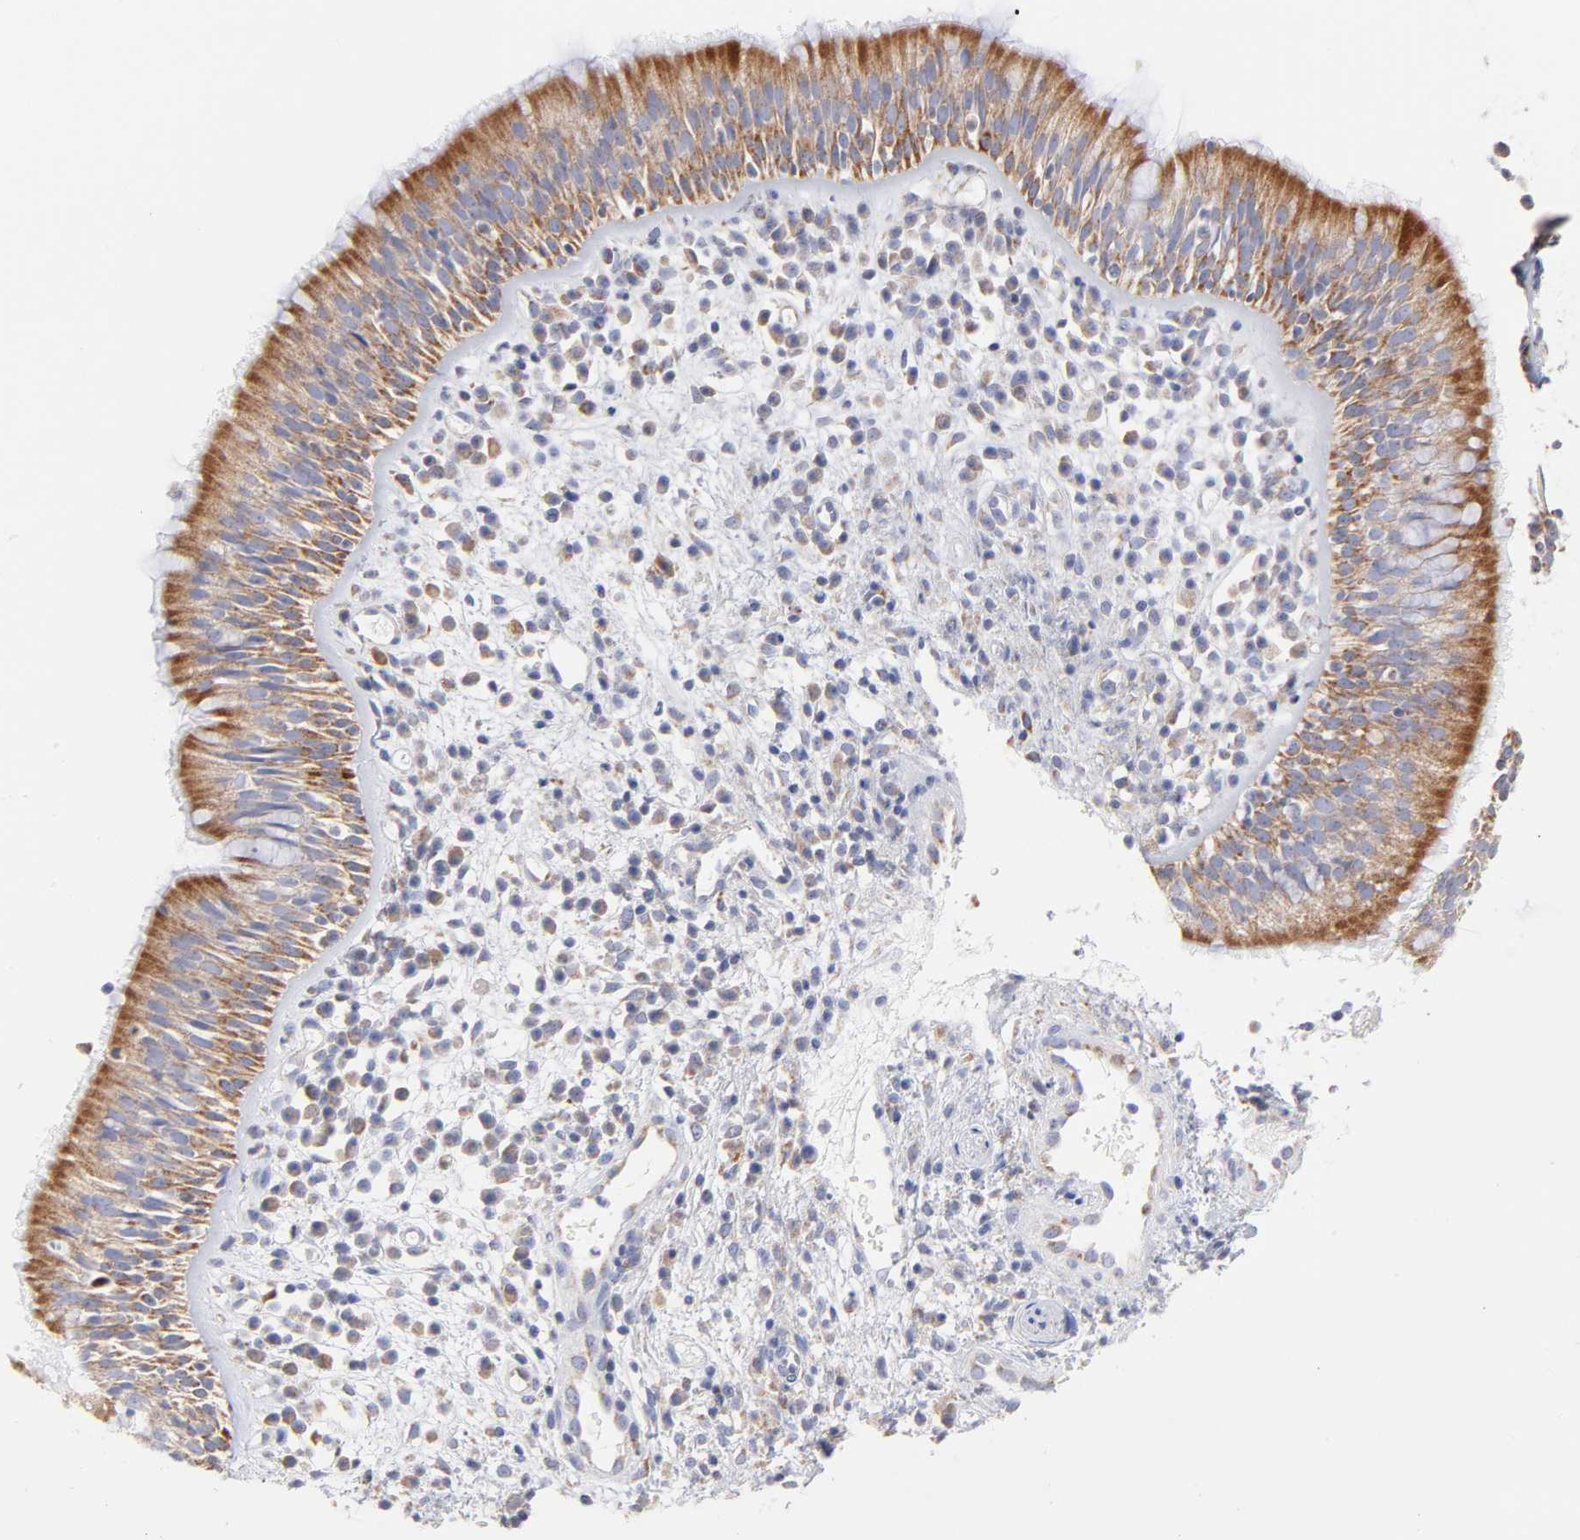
{"staining": {"intensity": "moderate", "quantity": ">75%", "location": "cytoplasmic/membranous"}, "tissue": "nasopharynx", "cell_type": "Respiratory epithelial cells", "image_type": "normal", "snomed": [{"axis": "morphology", "description": "Normal tissue, NOS"}, {"axis": "morphology", "description": "Inflammation, NOS"}, {"axis": "morphology", "description": "Malignant melanoma, Metastatic site"}, {"axis": "topography", "description": "Nasopharynx"}], "caption": "Protein analysis of unremarkable nasopharynx reveals moderate cytoplasmic/membranous staining in about >75% of respiratory epithelial cells. (brown staining indicates protein expression, while blue staining denotes nuclei).", "gene": "TIMM8A", "patient": {"sex": "female", "age": 55}}